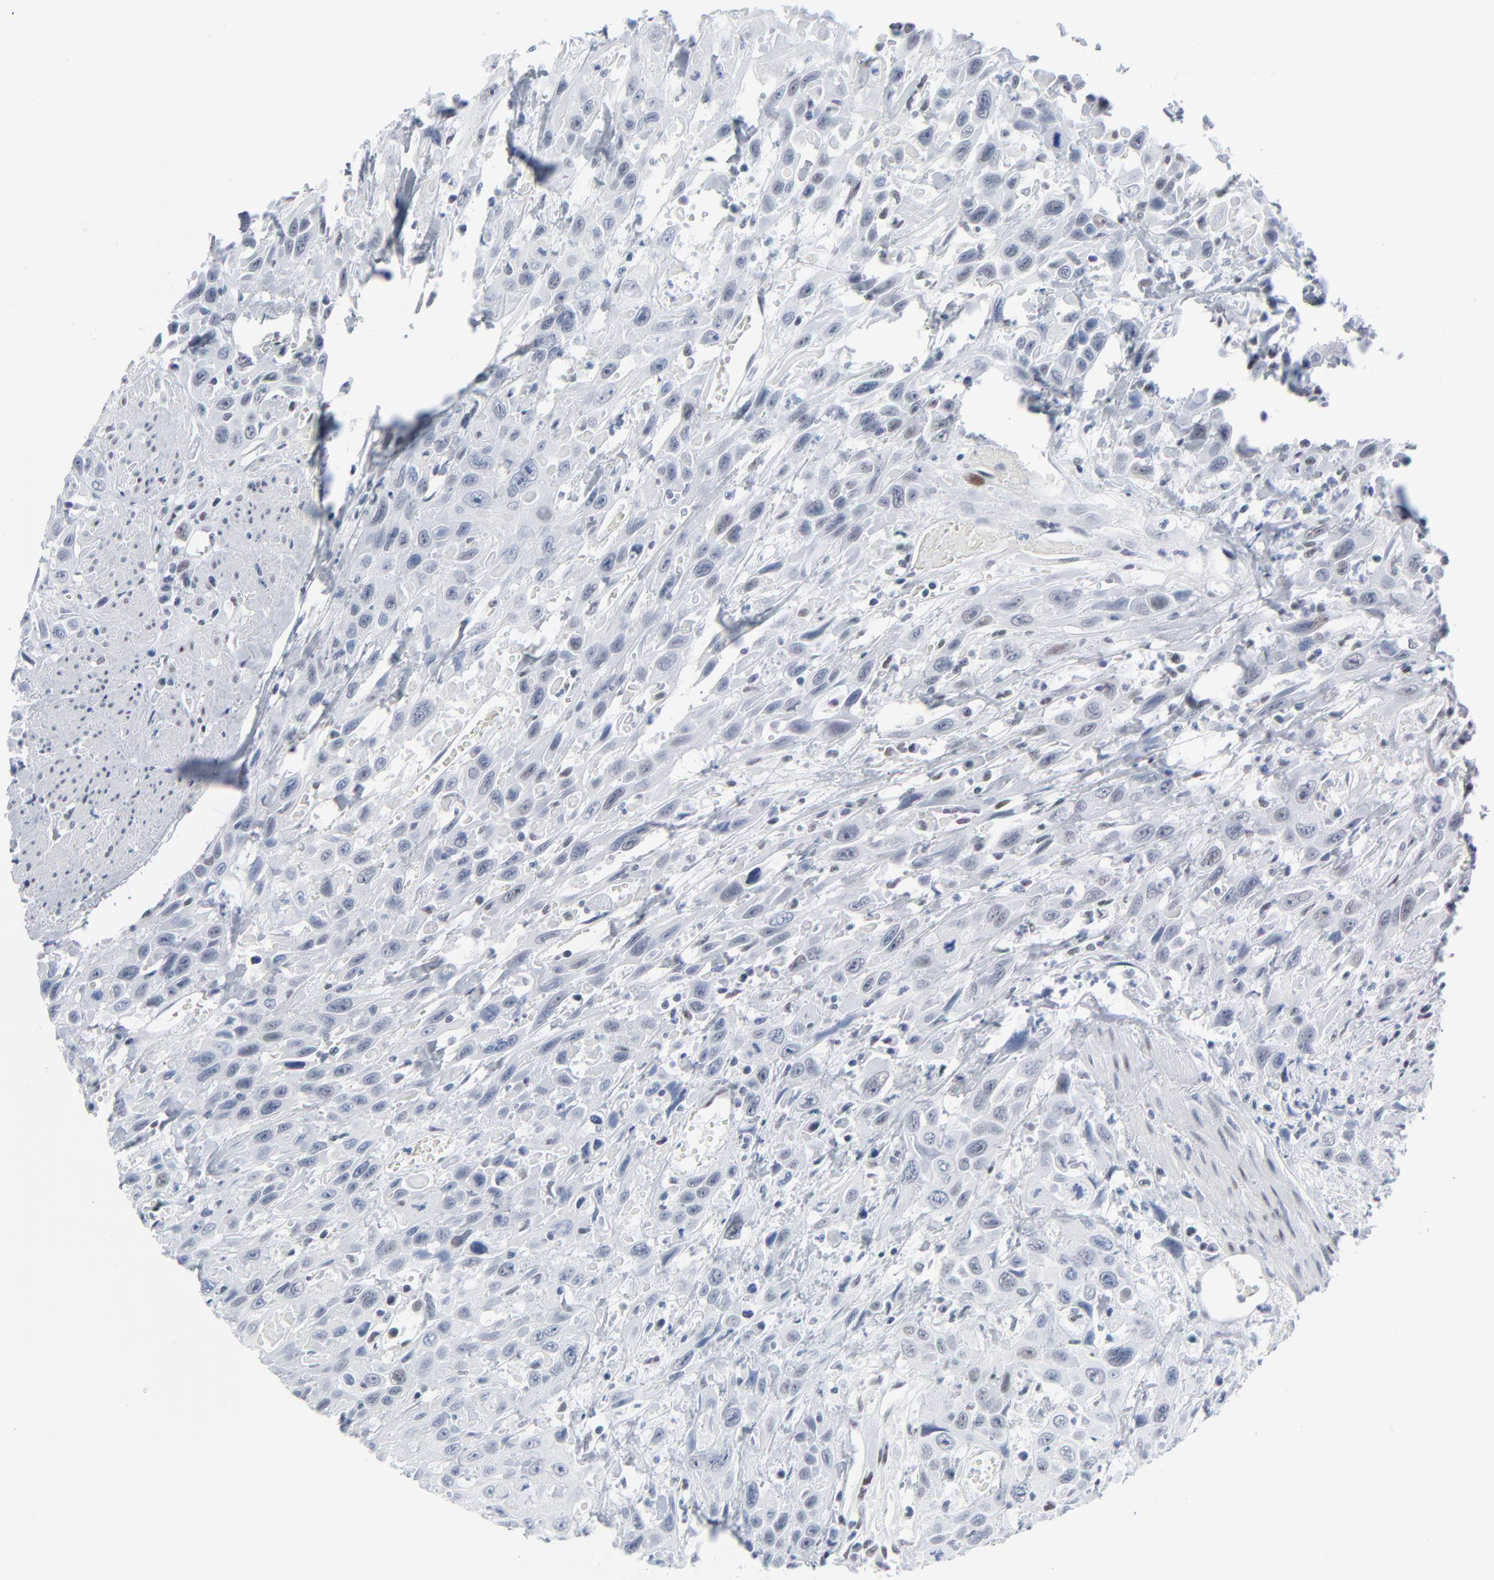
{"staining": {"intensity": "weak", "quantity": "<25%", "location": "nuclear"}, "tissue": "urothelial cancer", "cell_type": "Tumor cells", "image_type": "cancer", "snomed": [{"axis": "morphology", "description": "Urothelial carcinoma, High grade"}, {"axis": "topography", "description": "Urinary bladder"}], "caption": "Tumor cells show no significant protein staining in urothelial carcinoma (high-grade). Brightfield microscopy of IHC stained with DAB (3,3'-diaminobenzidine) (brown) and hematoxylin (blue), captured at high magnification.", "gene": "SIRT1", "patient": {"sex": "female", "age": 84}}